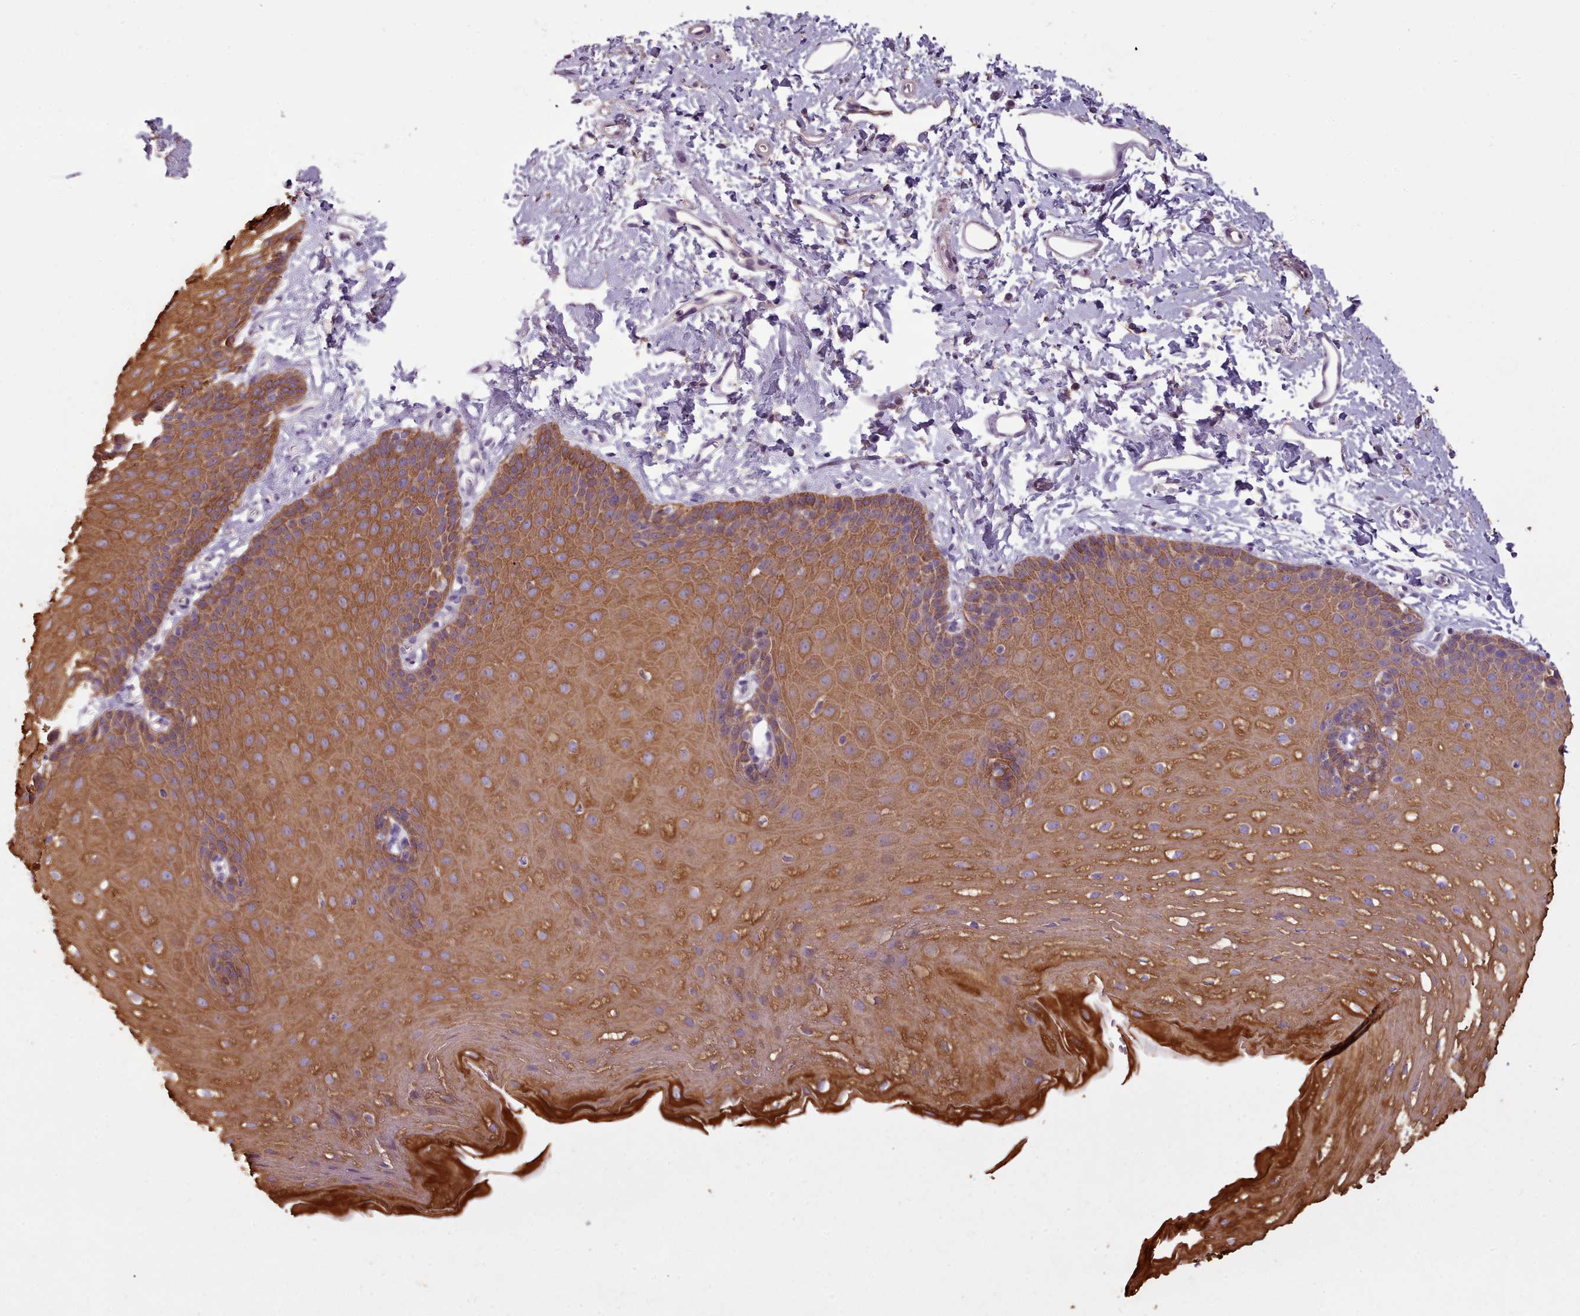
{"staining": {"intensity": "strong", "quantity": ">75%", "location": "cytoplasmic/membranous"}, "tissue": "esophagus", "cell_type": "Squamous epithelial cells", "image_type": "normal", "snomed": [{"axis": "morphology", "description": "Normal tissue, NOS"}, {"axis": "topography", "description": "Esophagus"}], "caption": "Immunohistochemistry (IHC) histopathology image of benign esophagus: esophagus stained using immunohistochemistry exhibits high levels of strong protein expression localized specifically in the cytoplasmic/membranous of squamous epithelial cells, appearing as a cytoplasmic/membranous brown color.", "gene": "PLD4", "patient": {"sex": "male", "age": 70}}